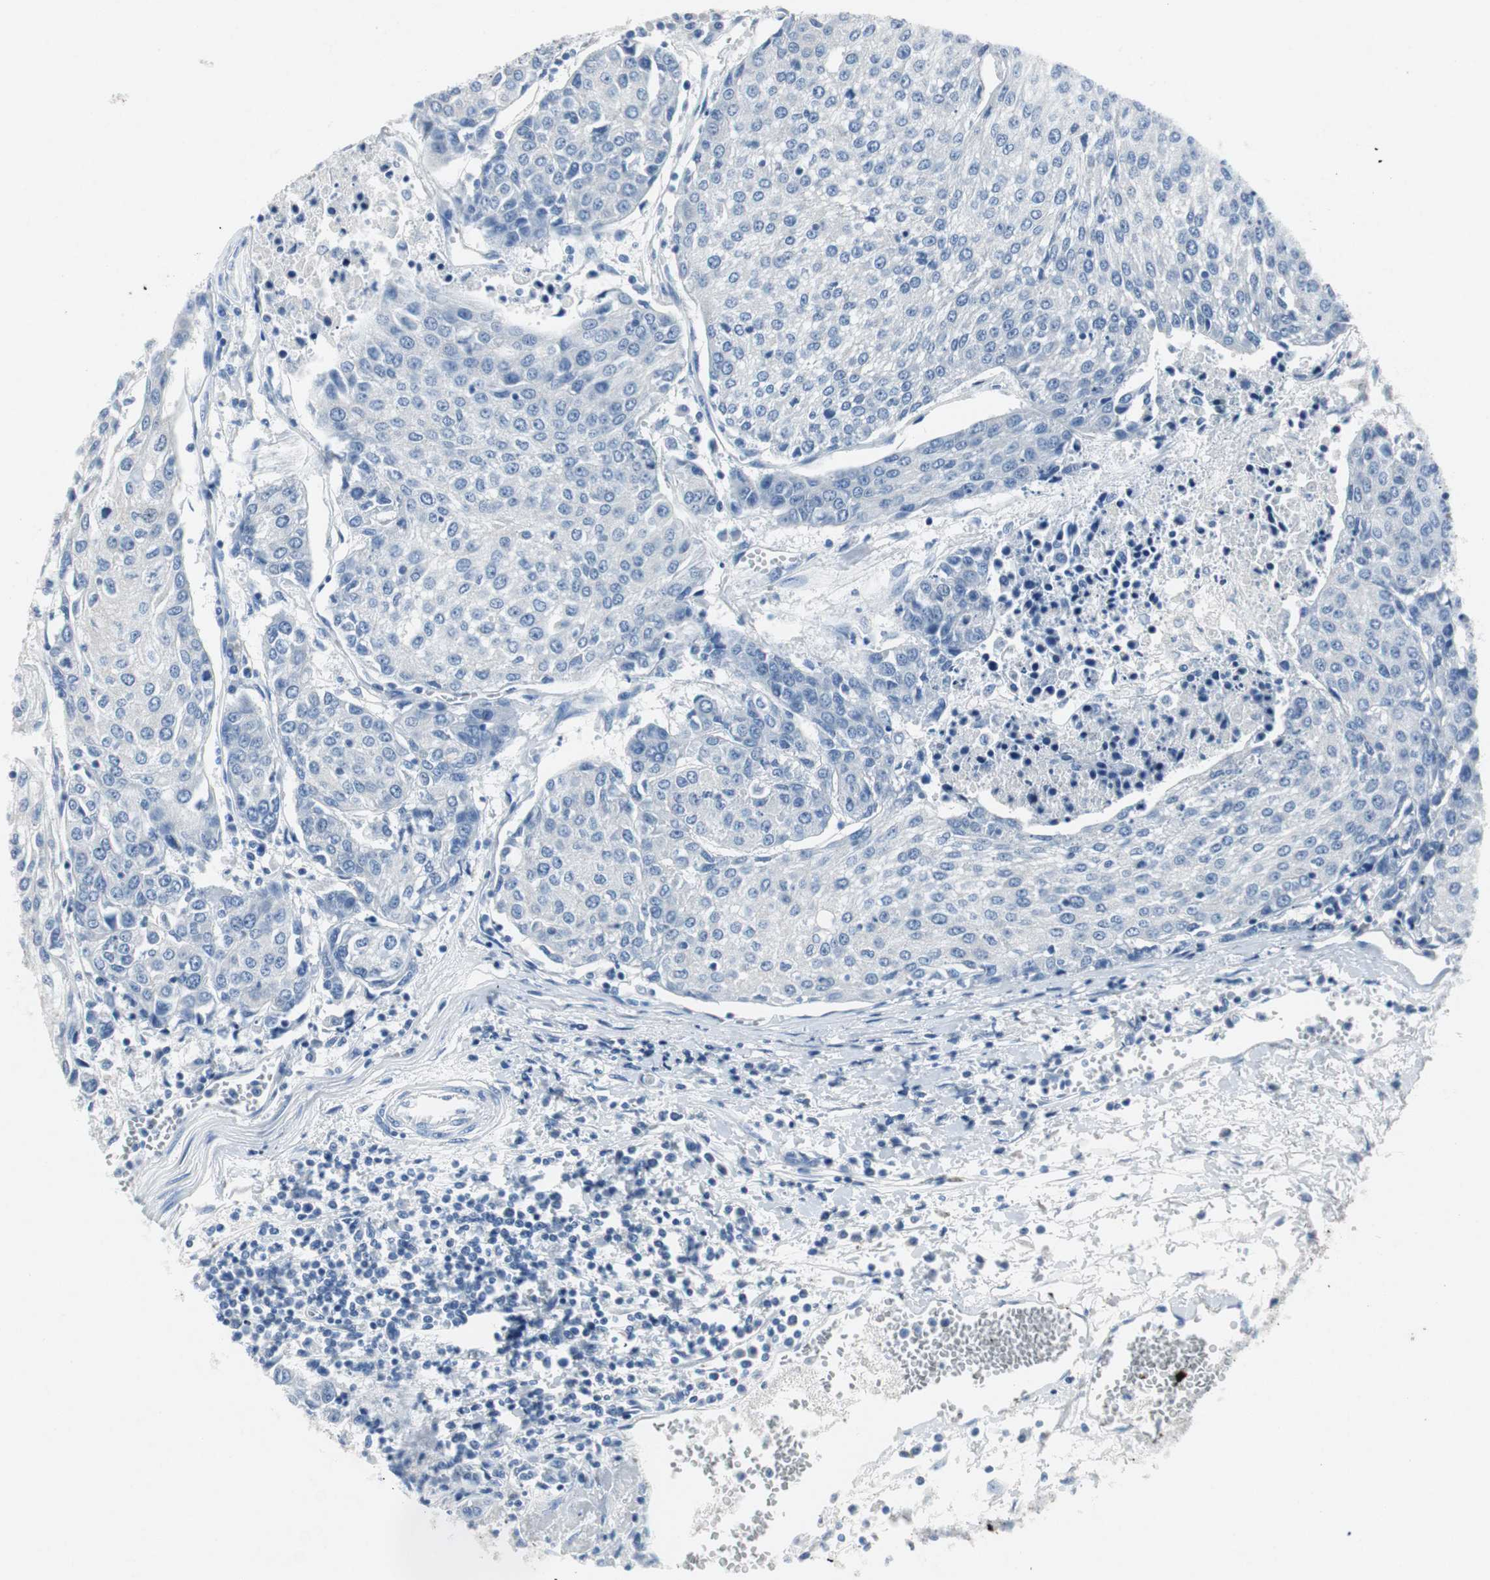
{"staining": {"intensity": "negative", "quantity": "none", "location": "none"}, "tissue": "urothelial cancer", "cell_type": "Tumor cells", "image_type": "cancer", "snomed": [{"axis": "morphology", "description": "Urothelial carcinoma, High grade"}, {"axis": "topography", "description": "Urinary bladder"}], "caption": "Tumor cells are negative for brown protein staining in urothelial cancer. (DAB (3,3'-diaminobenzidine) immunohistochemistry (IHC) visualized using brightfield microscopy, high magnification).", "gene": "LRP2", "patient": {"sex": "female", "age": 85}}